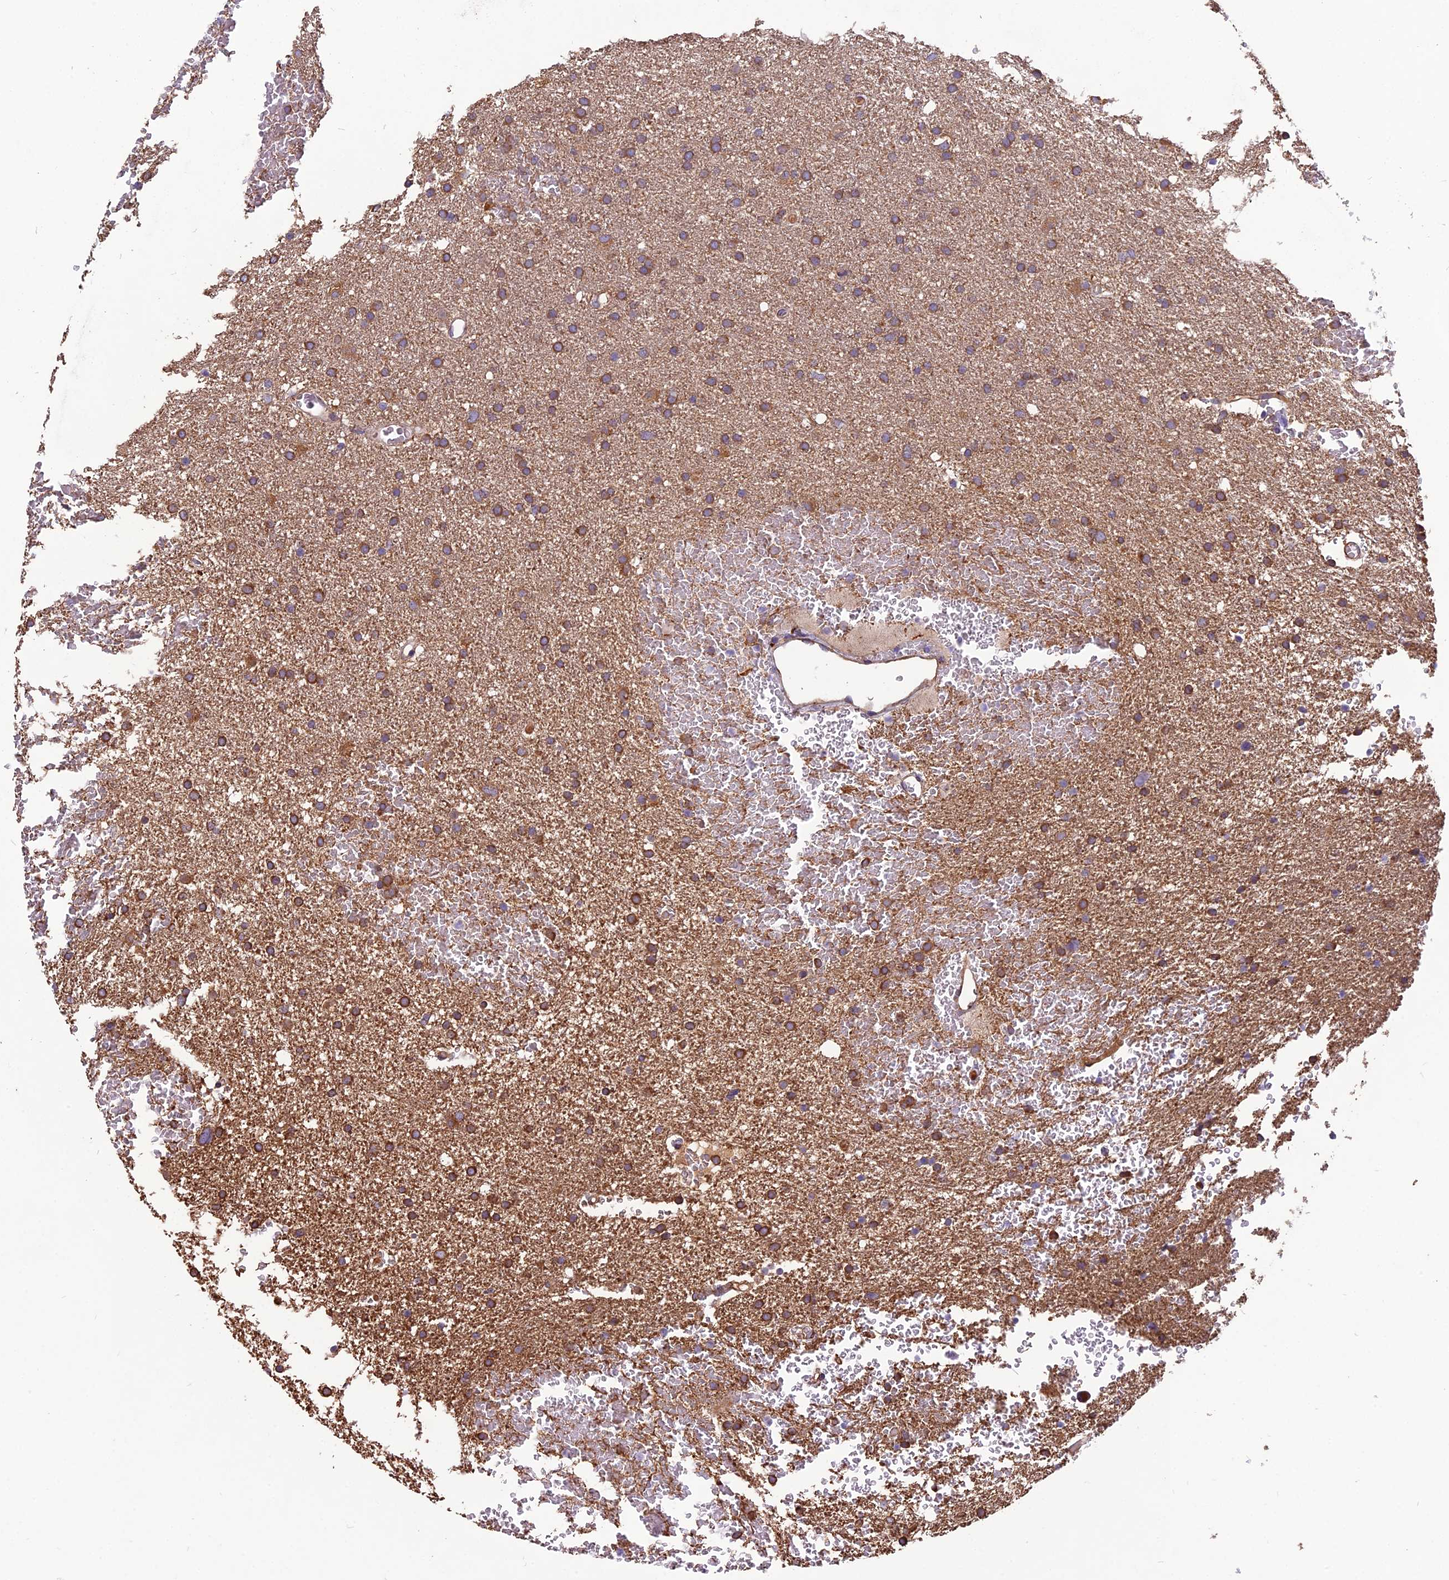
{"staining": {"intensity": "moderate", "quantity": ">75%", "location": "cytoplasmic/membranous"}, "tissue": "glioma", "cell_type": "Tumor cells", "image_type": "cancer", "snomed": [{"axis": "morphology", "description": "Glioma, malignant, High grade"}, {"axis": "topography", "description": "Cerebral cortex"}], "caption": "This image reveals immunohistochemistry staining of human high-grade glioma (malignant), with medium moderate cytoplasmic/membranous positivity in approximately >75% of tumor cells.", "gene": "SPDL1", "patient": {"sex": "female", "age": 36}}